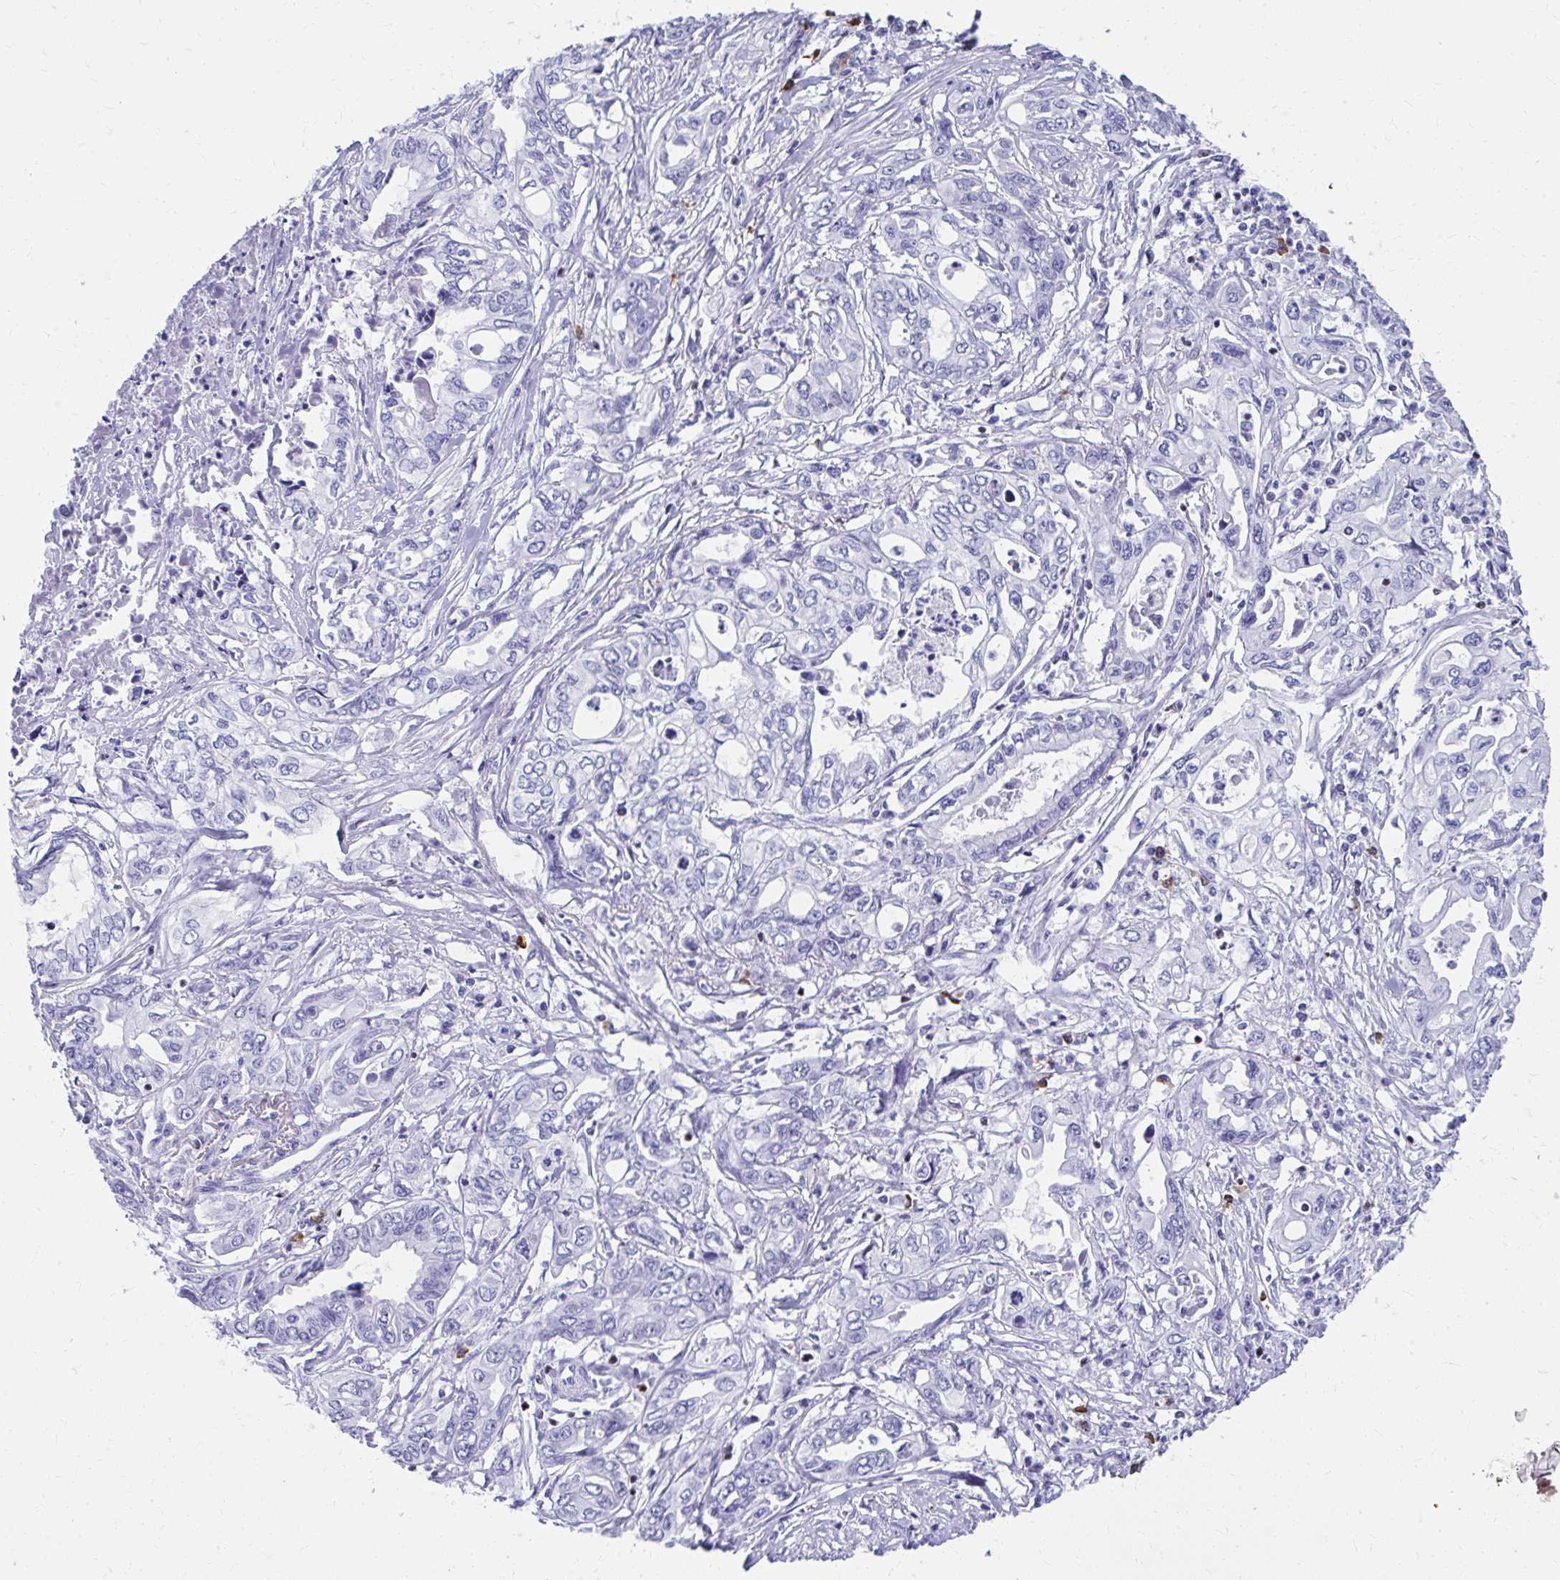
{"staining": {"intensity": "negative", "quantity": "none", "location": "none"}, "tissue": "pancreatic cancer", "cell_type": "Tumor cells", "image_type": "cancer", "snomed": [{"axis": "morphology", "description": "Adenocarcinoma, NOS"}, {"axis": "topography", "description": "Pancreas"}], "caption": "Human pancreatic cancer (adenocarcinoma) stained for a protein using immunohistochemistry (IHC) shows no staining in tumor cells.", "gene": "RUNX3", "patient": {"sex": "male", "age": 68}}